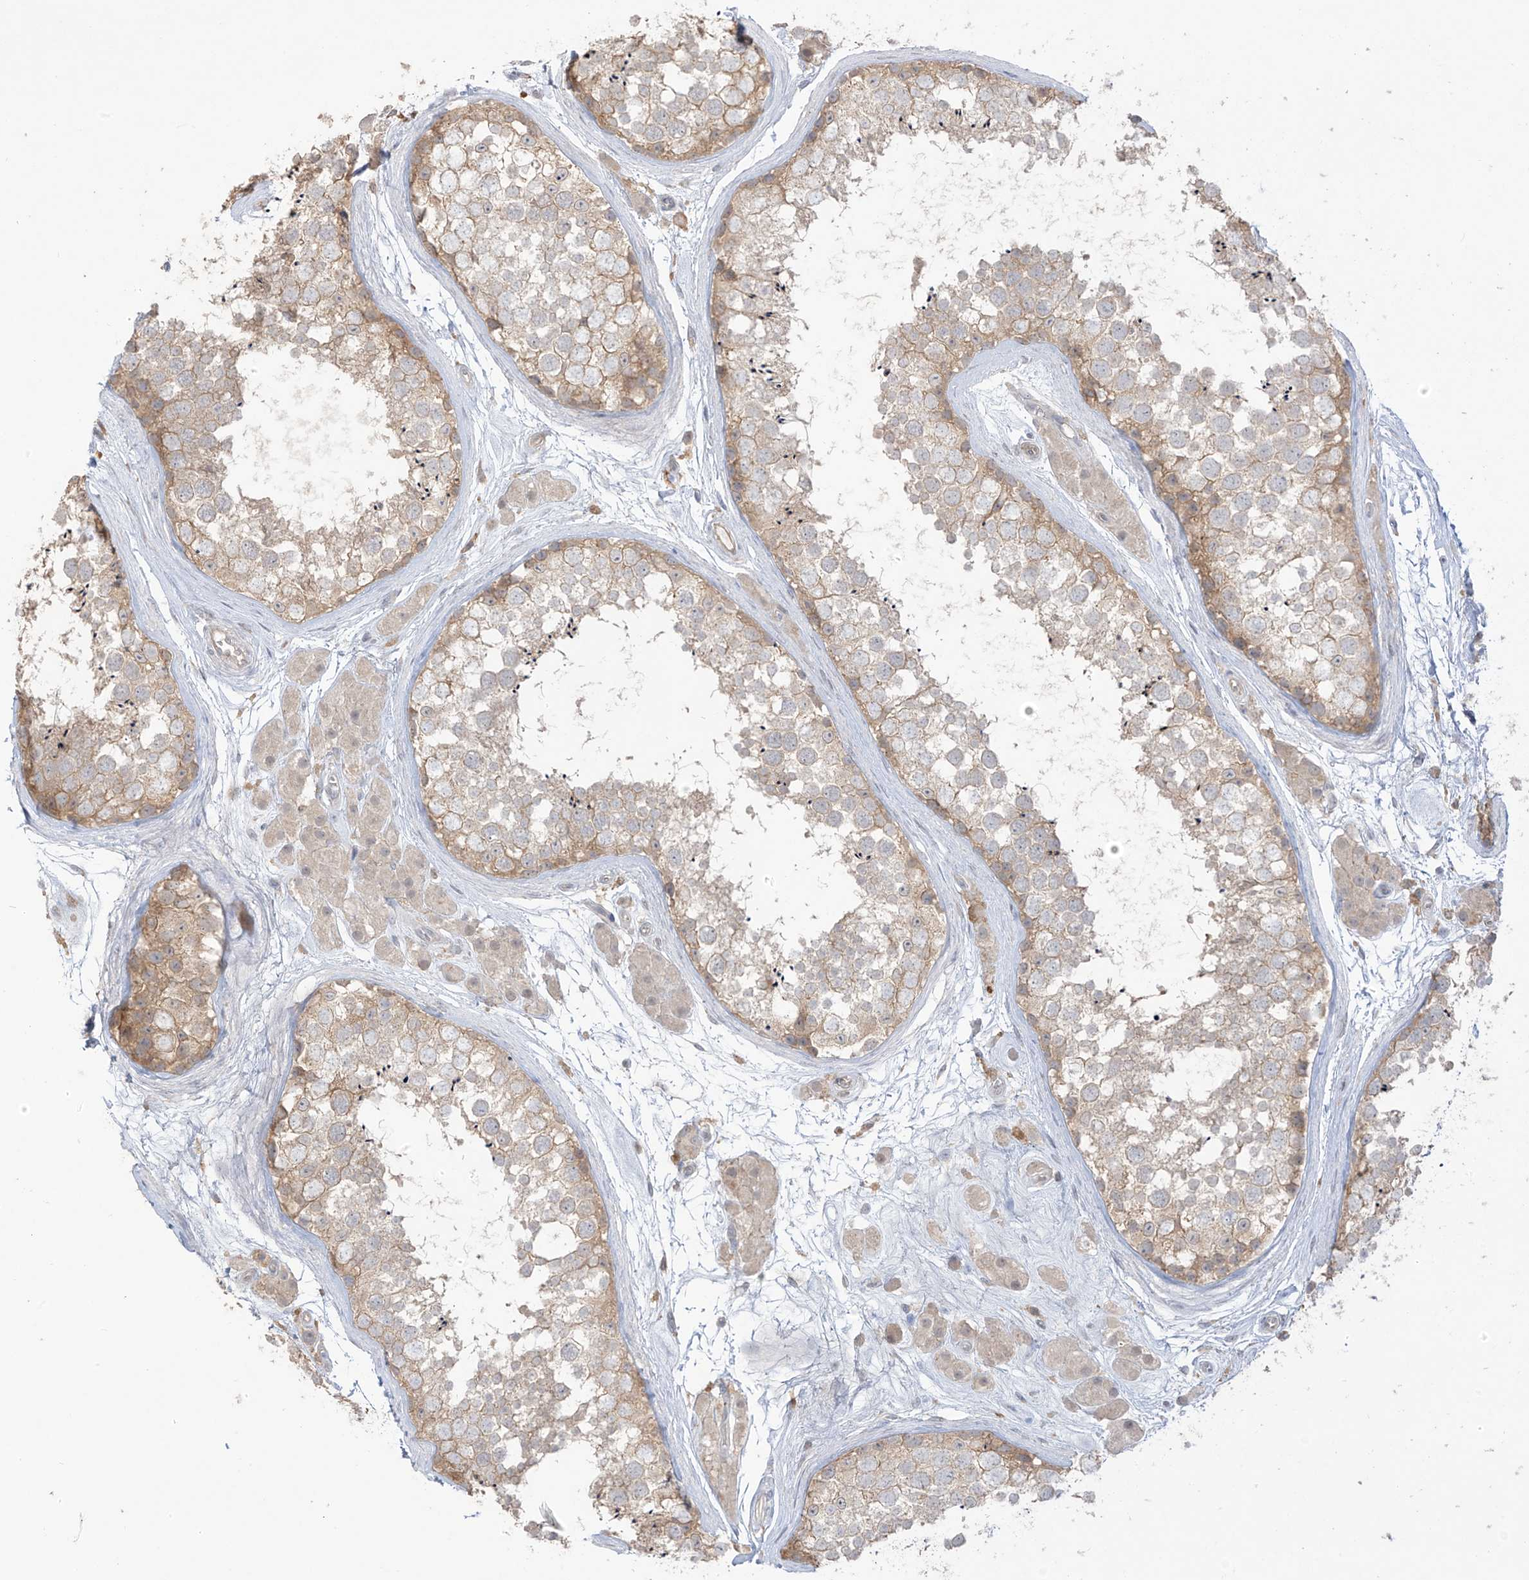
{"staining": {"intensity": "moderate", "quantity": "<25%", "location": "cytoplasmic/membranous"}, "tissue": "testis", "cell_type": "Cells in seminiferous ducts", "image_type": "normal", "snomed": [{"axis": "morphology", "description": "Normal tissue, NOS"}, {"axis": "topography", "description": "Testis"}], "caption": "IHC image of normal testis: human testis stained using immunohistochemistry (IHC) reveals low levels of moderate protein expression localized specifically in the cytoplasmic/membranous of cells in seminiferous ducts, appearing as a cytoplasmic/membranous brown color.", "gene": "ANGEL2", "patient": {"sex": "male", "age": 56}}